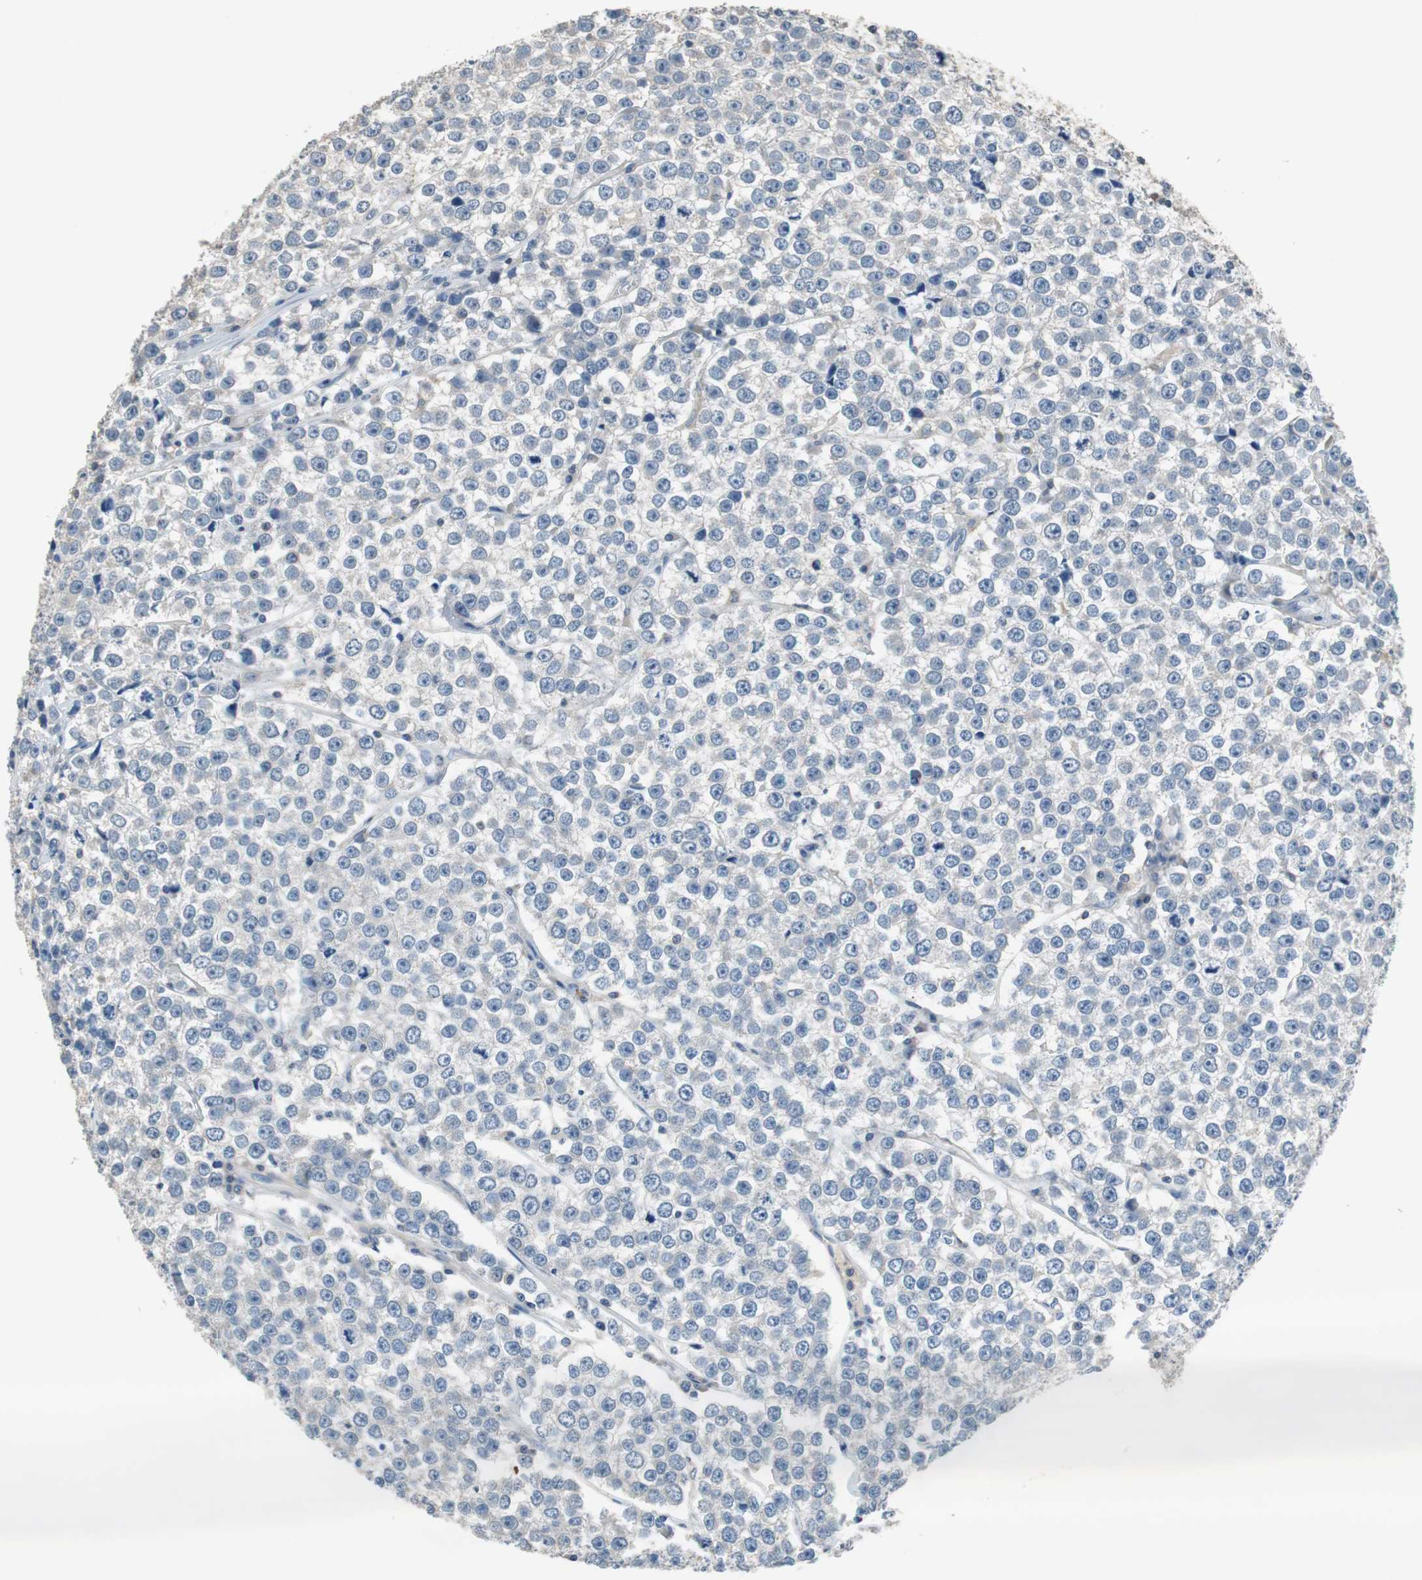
{"staining": {"intensity": "negative", "quantity": "none", "location": "none"}, "tissue": "testis cancer", "cell_type": "Tumor cells", "image_type": "cancer", "snomed": [{"axis": "morphology", "description": "Seminoma, NOS"}, {"axis": "morphology", "description": "Carcinoma, Embryonal, NOS"}, {"axis": "topography", "description": "Testis"}], "caption": "Testis cancer (seminoma) was stained to show a protein in brown. There is no significant staining in tumor cells. (Immunohistochemistry, brightfield microscopy, high magnification).", "gene": "PRKCA", "patient": {"sex": "male", "age": 52}}